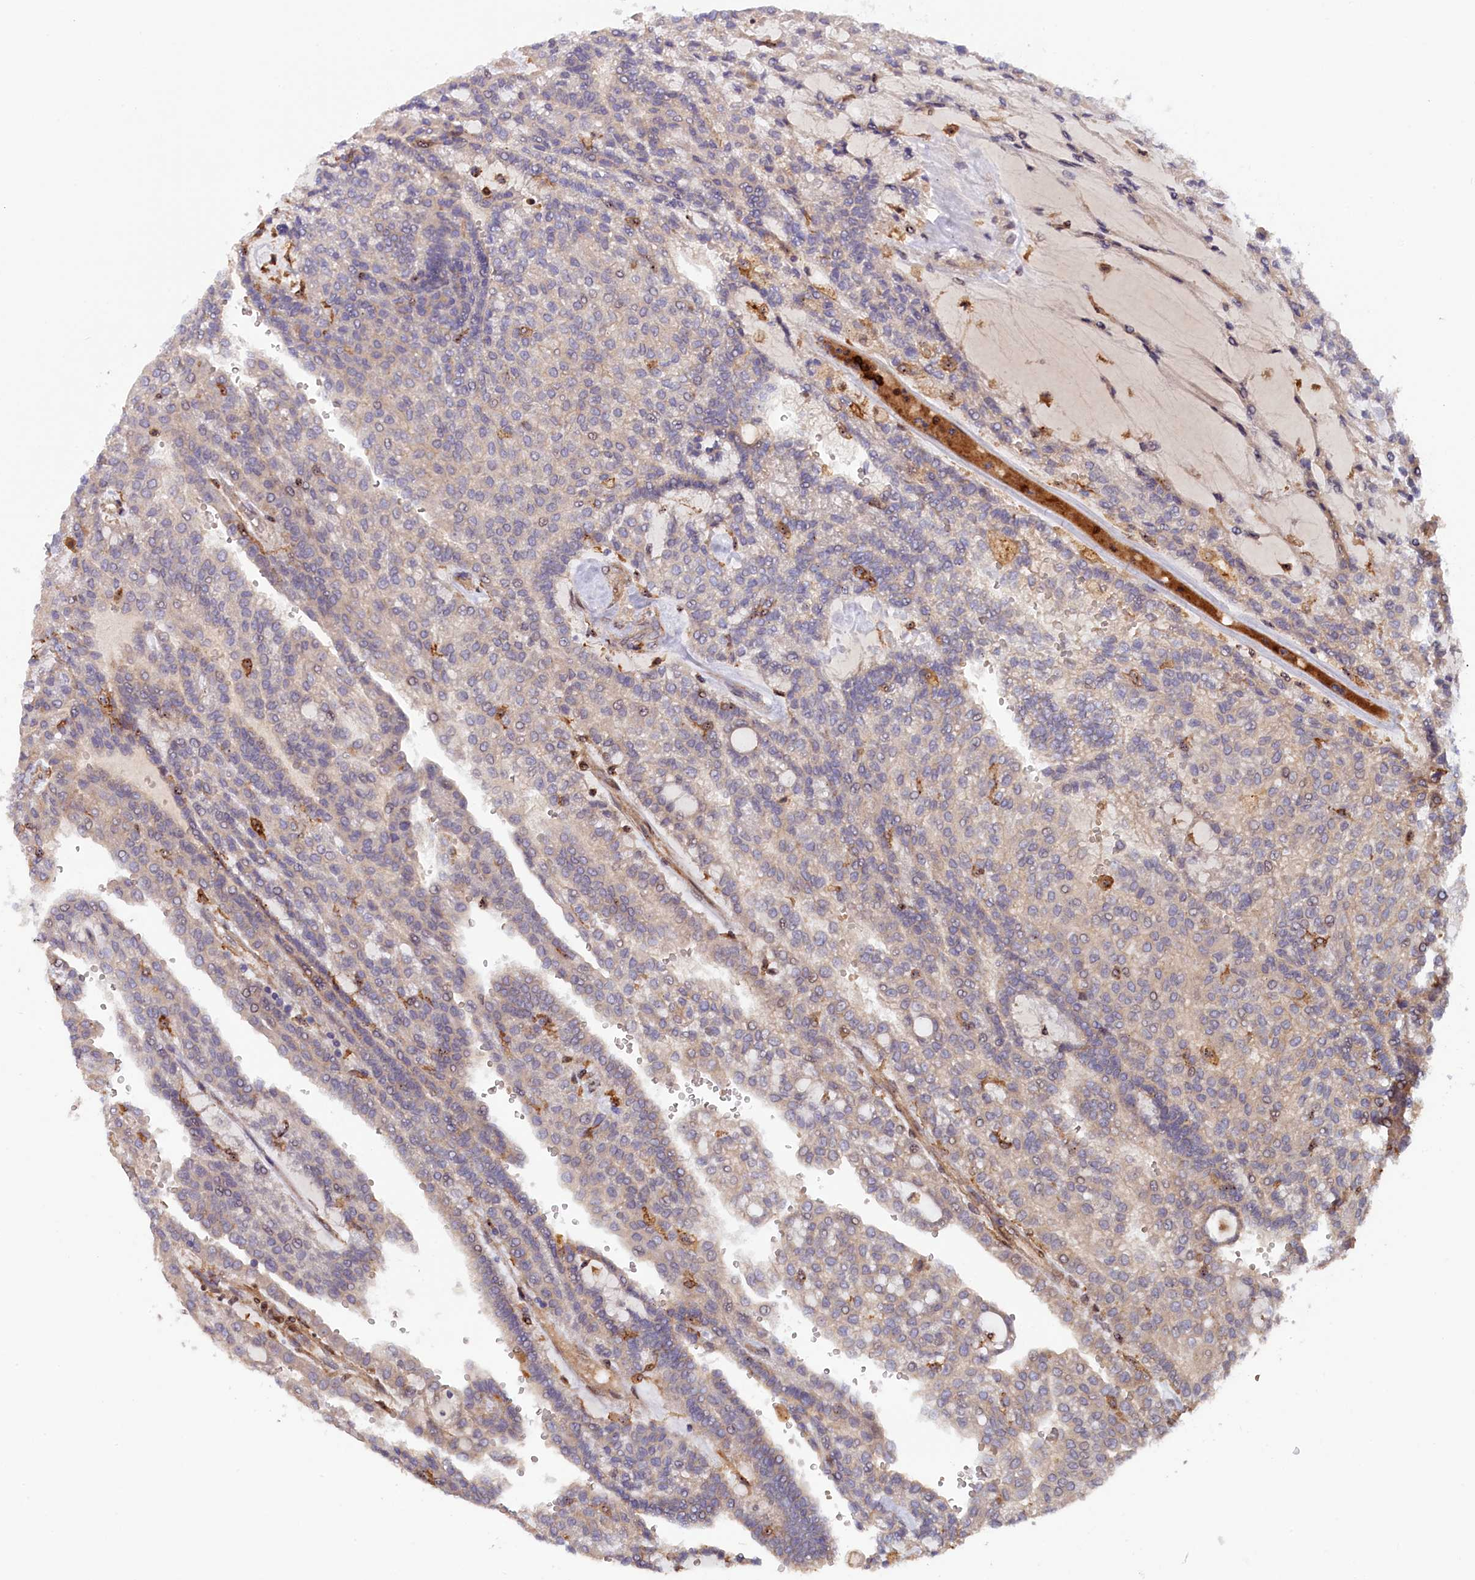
{"staining": {"intensity": "negative", "quantity": "none", "location": "none"}, "tissue": "renal cancer", "cell_type": "Tumor cells", "image_type": "cancer", "snomed": [{"axis": "morphology", "description": "Adenocarcinoma, NOS"}, {"axis": "topography", "description": "Kidney"}], "caption": "Renal cancer (adenocarcinoma) was stained to show a protein in brown. There is no significant staining in tumor cells. The staining is performed using DAB (3,3'-diaminobenzidine) brown chromogen with nuclei counter-stained in using hematoxylin.", "gene": "FERMT1", "patient": {"sex": "male", "age": 63}}